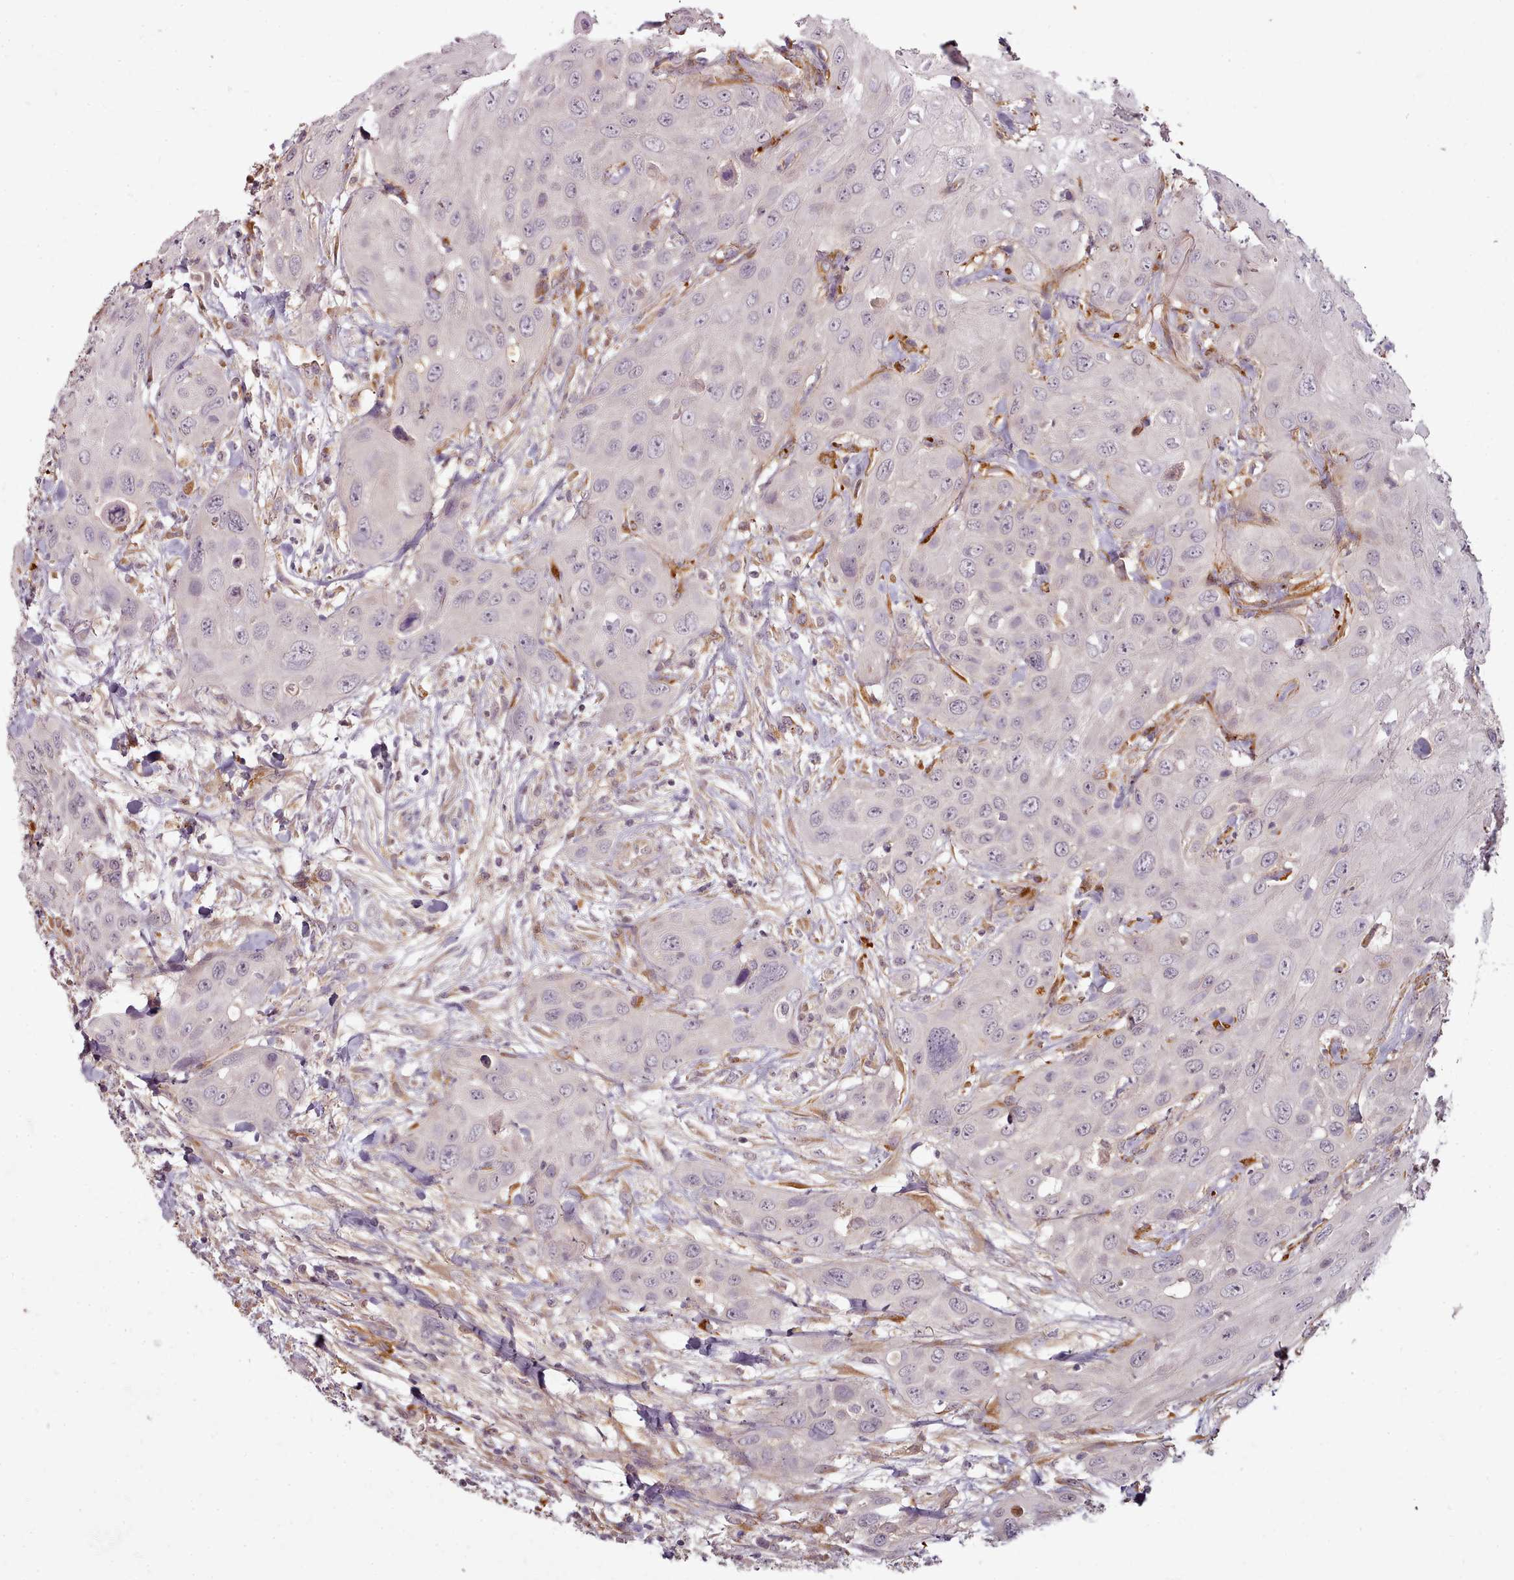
{"staining": {"intensity": "negative", "quantity": "none", "location": "none"}, "tissue": "head and neck cancer", "cell_type": "Tumor cells", "image_type": "cancer", "snomed": [{"axis": "morphology", "description": "Squamous cell carcinoma, NOS"}, {"axis": "topography", "description": "Head-Neck"}], "caption": "Protein analysis of squamous cell carcinoma (head and neck) demonstrates no significant staining in tumor cells.", "gene": "C1QTNF5", "patient": {"sex": "male", "age": 81}}